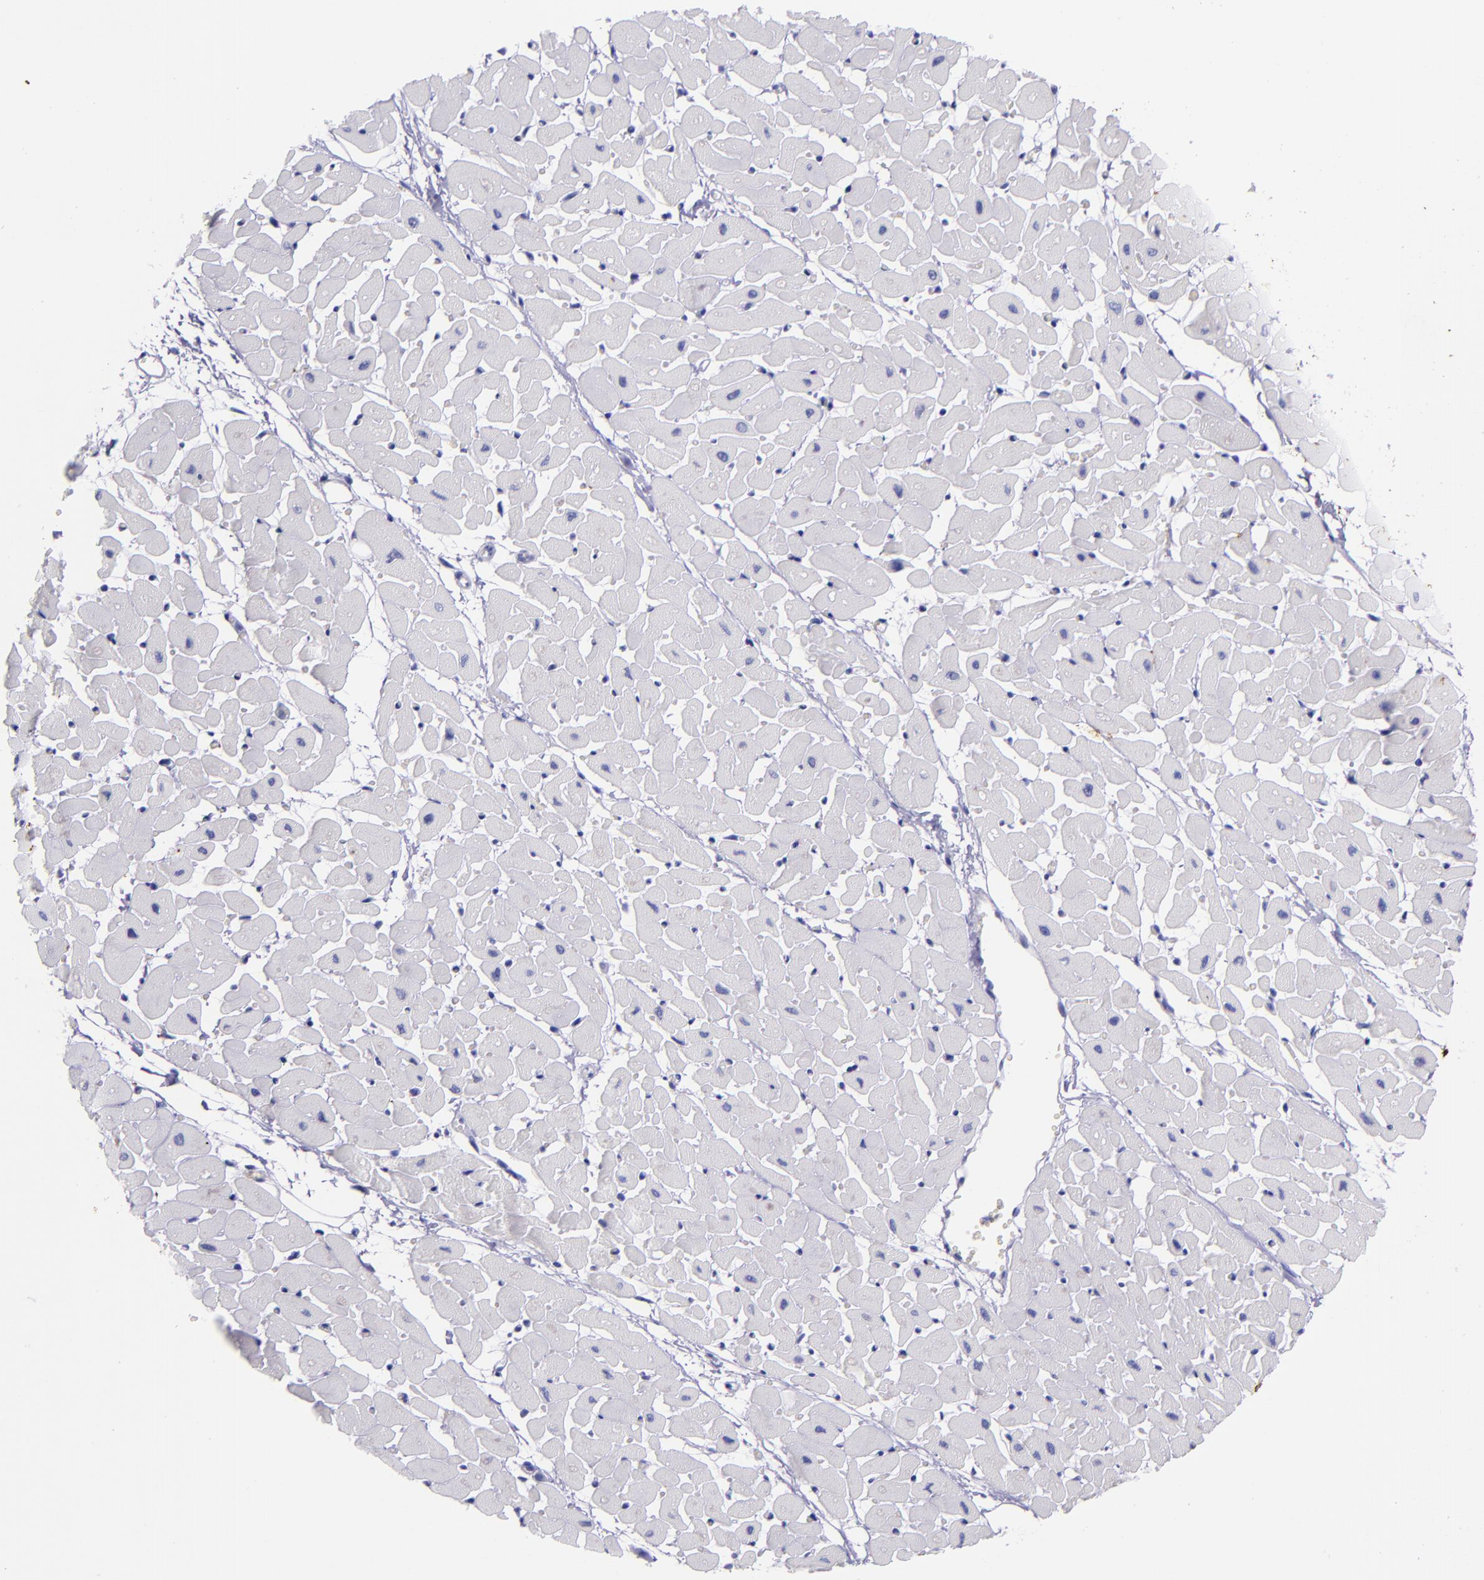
{"staining": {"intensity": "negative", "quantity": "none", "location": "none"}, "tissue": "heart muscle", "cell_type": "Cardiomyocytes", "image_type": "normal", "snomed": [{"axis": "morphology", "description": "Normal tissue, NOS"}, {"axis": "topography", "description": "Heart"}], "caption": "There is no significant positivity in cardiomyocytes of heart muscle. Brightfield microscopy of immunohistochemistry stained with DAB (brown) and hematoxylin (blue), captured at high magnification.", "gene": "KRT4", "patient": {"sex": "female", "age": 19}}